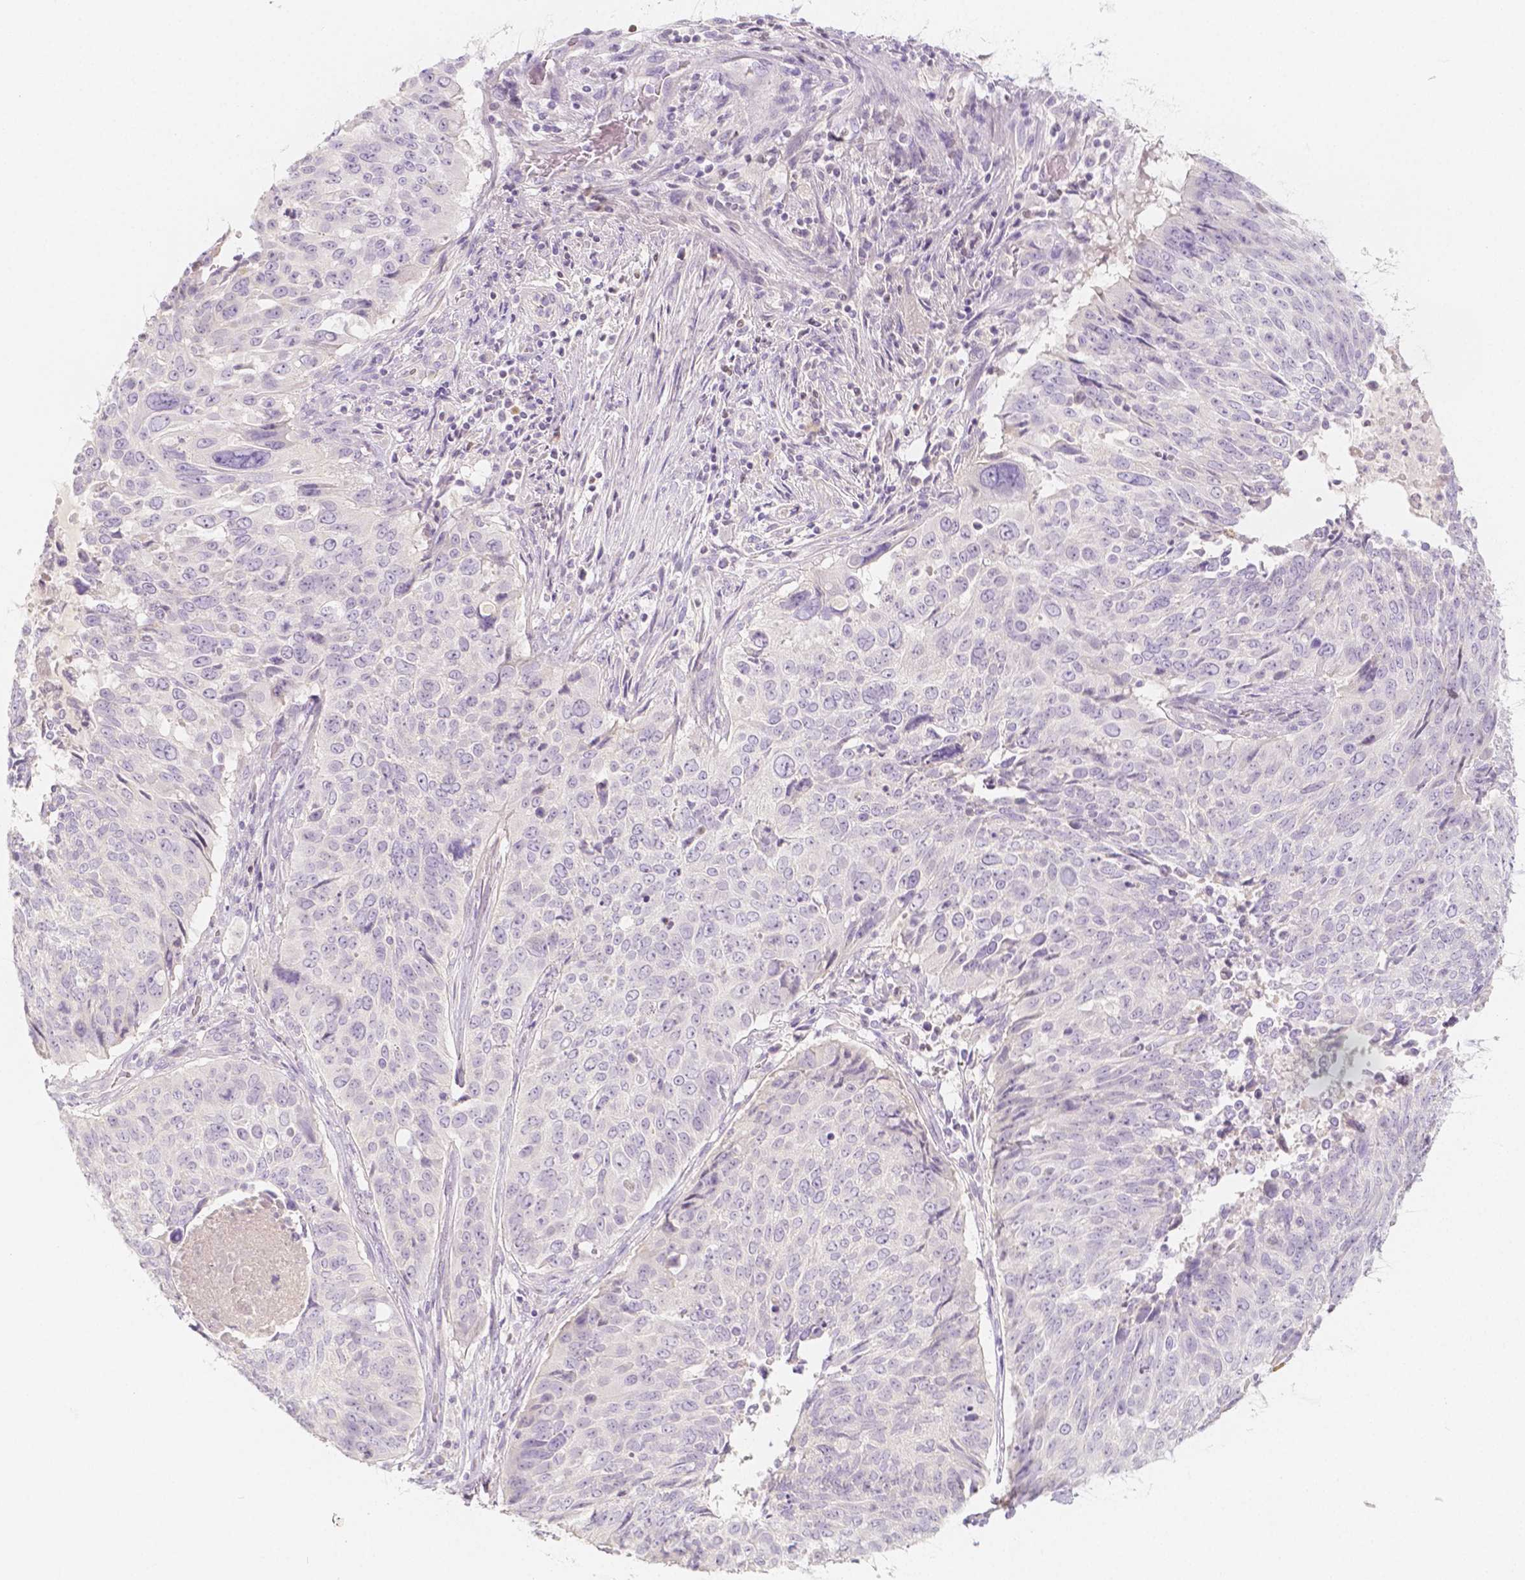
{"staining": {"intensity": "negative", "quantity": "none", "location": "none"}, "tissue": "lung cancer", "cell_type": "Tumor cells", "image_type": "cancer", "snomed": [{"axis": "morphology", "description": "Normal tissue, NOS"}, {"axis": "morphology", "description": "Squamous cell carcinoma, NOS"}, {"axis": "topography", "description": "Bronchus"}, {"axis": "topography", "description": "Lung"}], "caption": "Lung cancer was stained to show a protein in brown. There is no significant expression in tumor cells.", "gene": "BATF", "patient": {"sex": "male", "age": 64}}